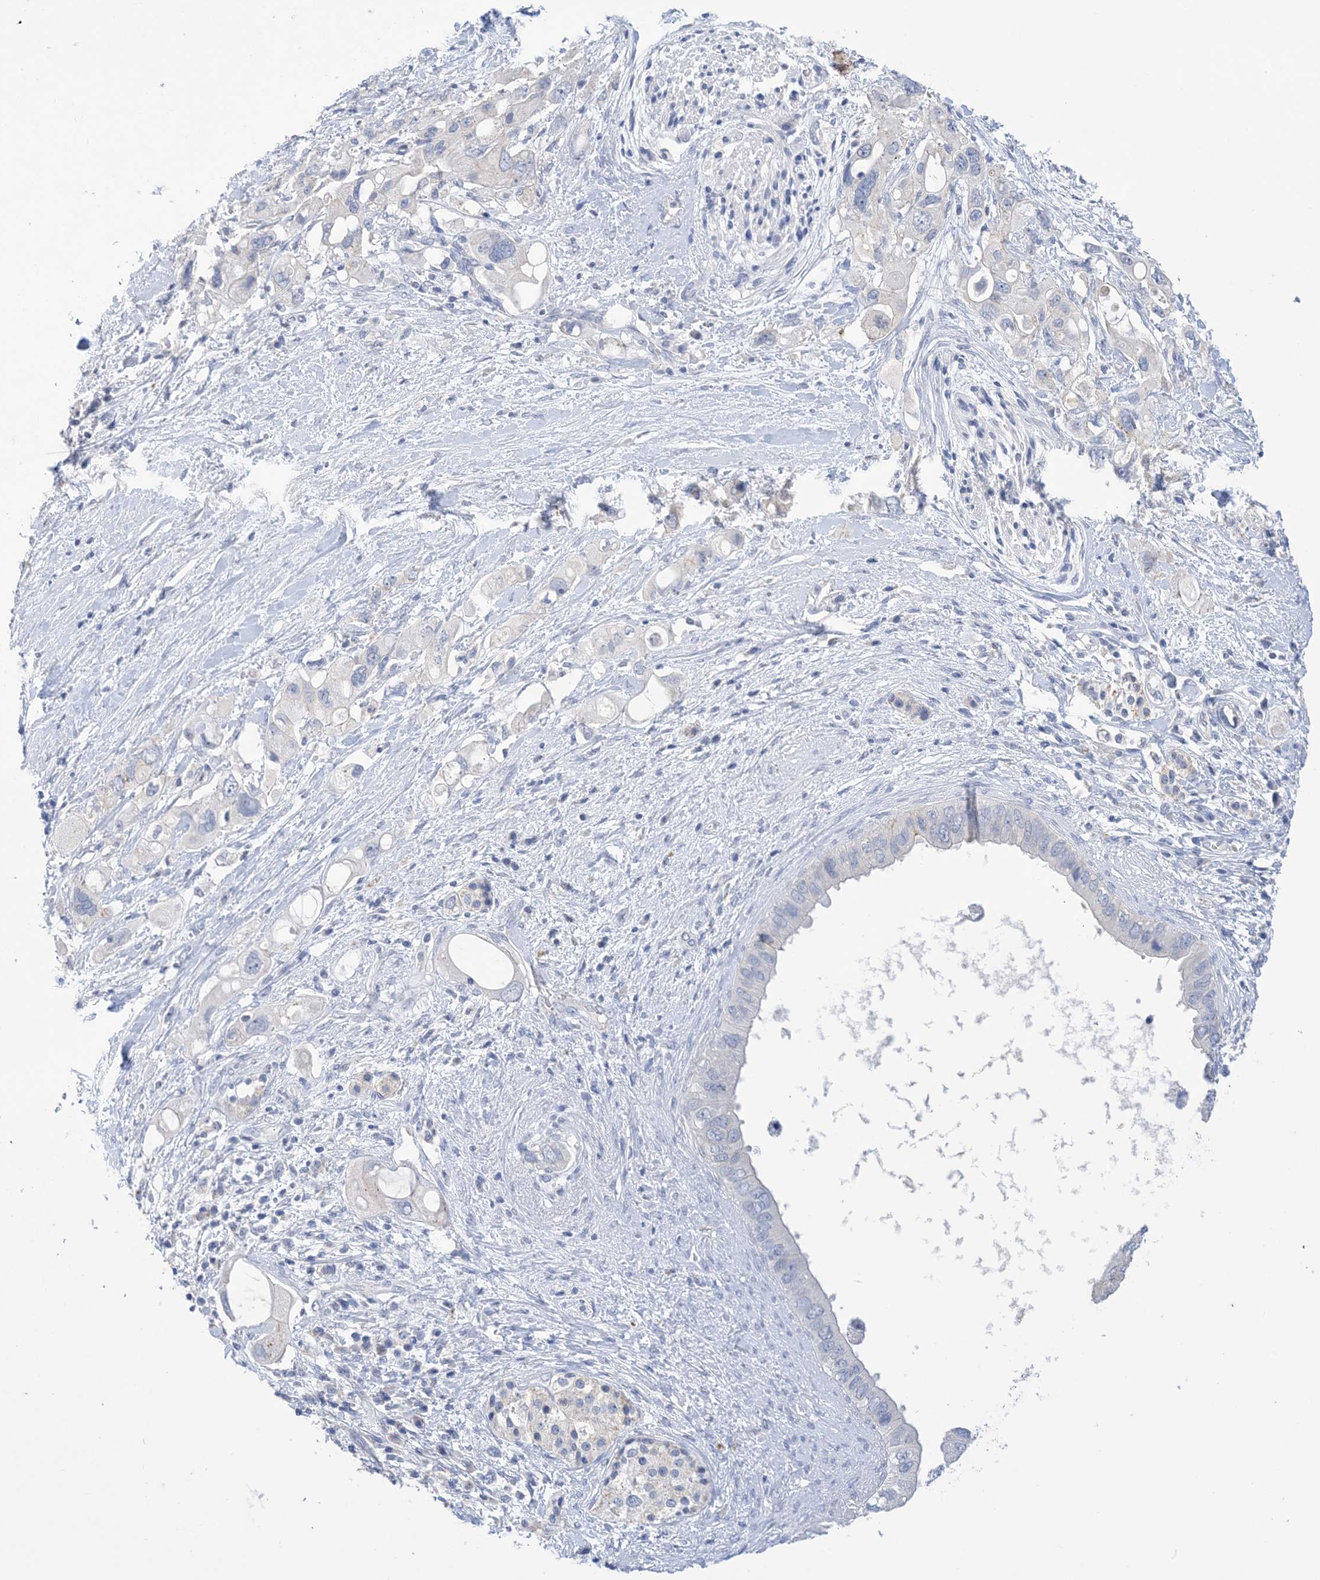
{"staining": {"intensity": "negative", "quantity": "none", "location": "none"}, "tissue": "pancreatic cancer", "cell_type": "Tumor cells", "image_type": "cancer", "snomed": [{"axis": "morphology", "description": "Adenocarcinoma, NOS"}, {"axis": "topography", "description": "Pancreas"}], "caption": "High magnification brightfield microscopy of adenocarcinoma (pancreatic) stained with DAB (brown) and counterstained with hematoxylin (blue): tumor cells show no significant positivity.", "gene": "DSC3", "patient": {"sex": "female", "age": 56}}